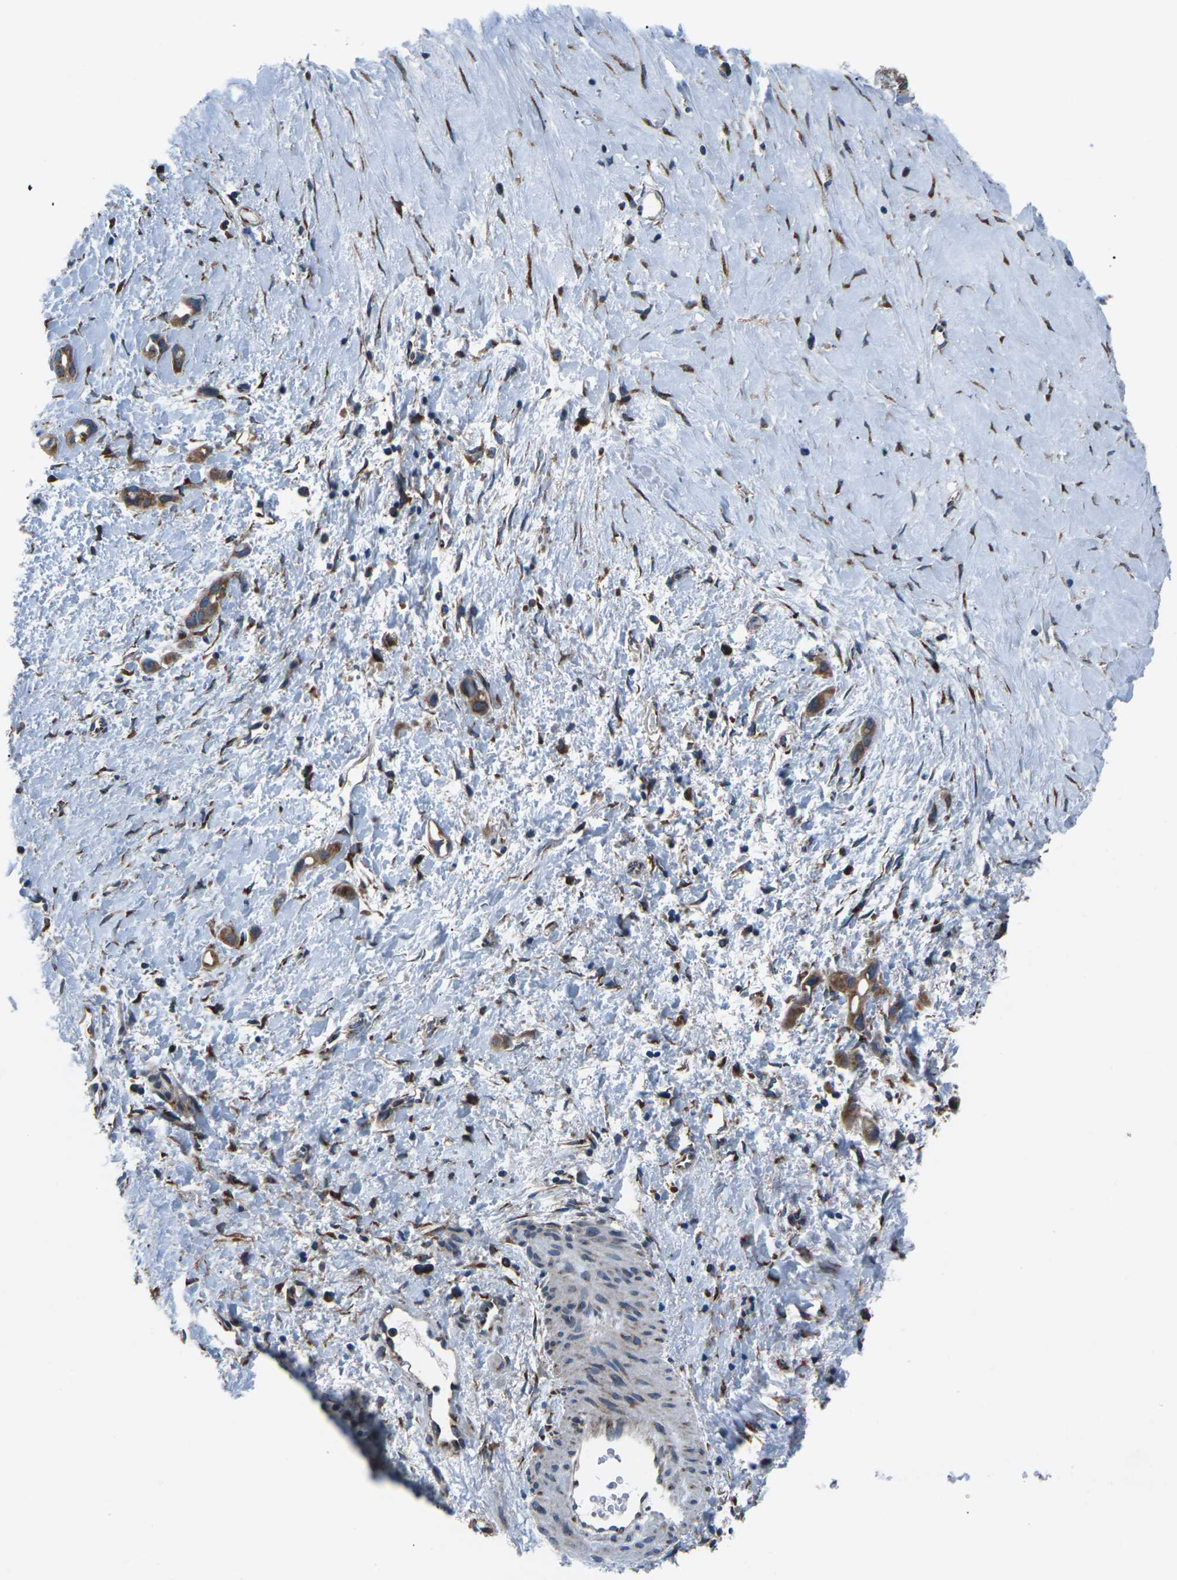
{"staining": {"intensity": "moderate", "quantity": ">75%", "location": "cytoplasmic/membranous"}, "tissue": "liver cancer", "cell_type": "Tumor cells", "image_type": "cancer", "snomed": [{"axis": "morphology", "description": "Cholangiocarcinoma"}, {"axis": "topography", "description": "Liver"}], "caption": "Brown immunohistochemical staining in liver cancer (cholangiocarcinoma) shows moderate cytoplasmic/membranous expression in about >75% of tumor cells.", "gene": "GABRP", "patient": {"sex": "female", "age": 65}}